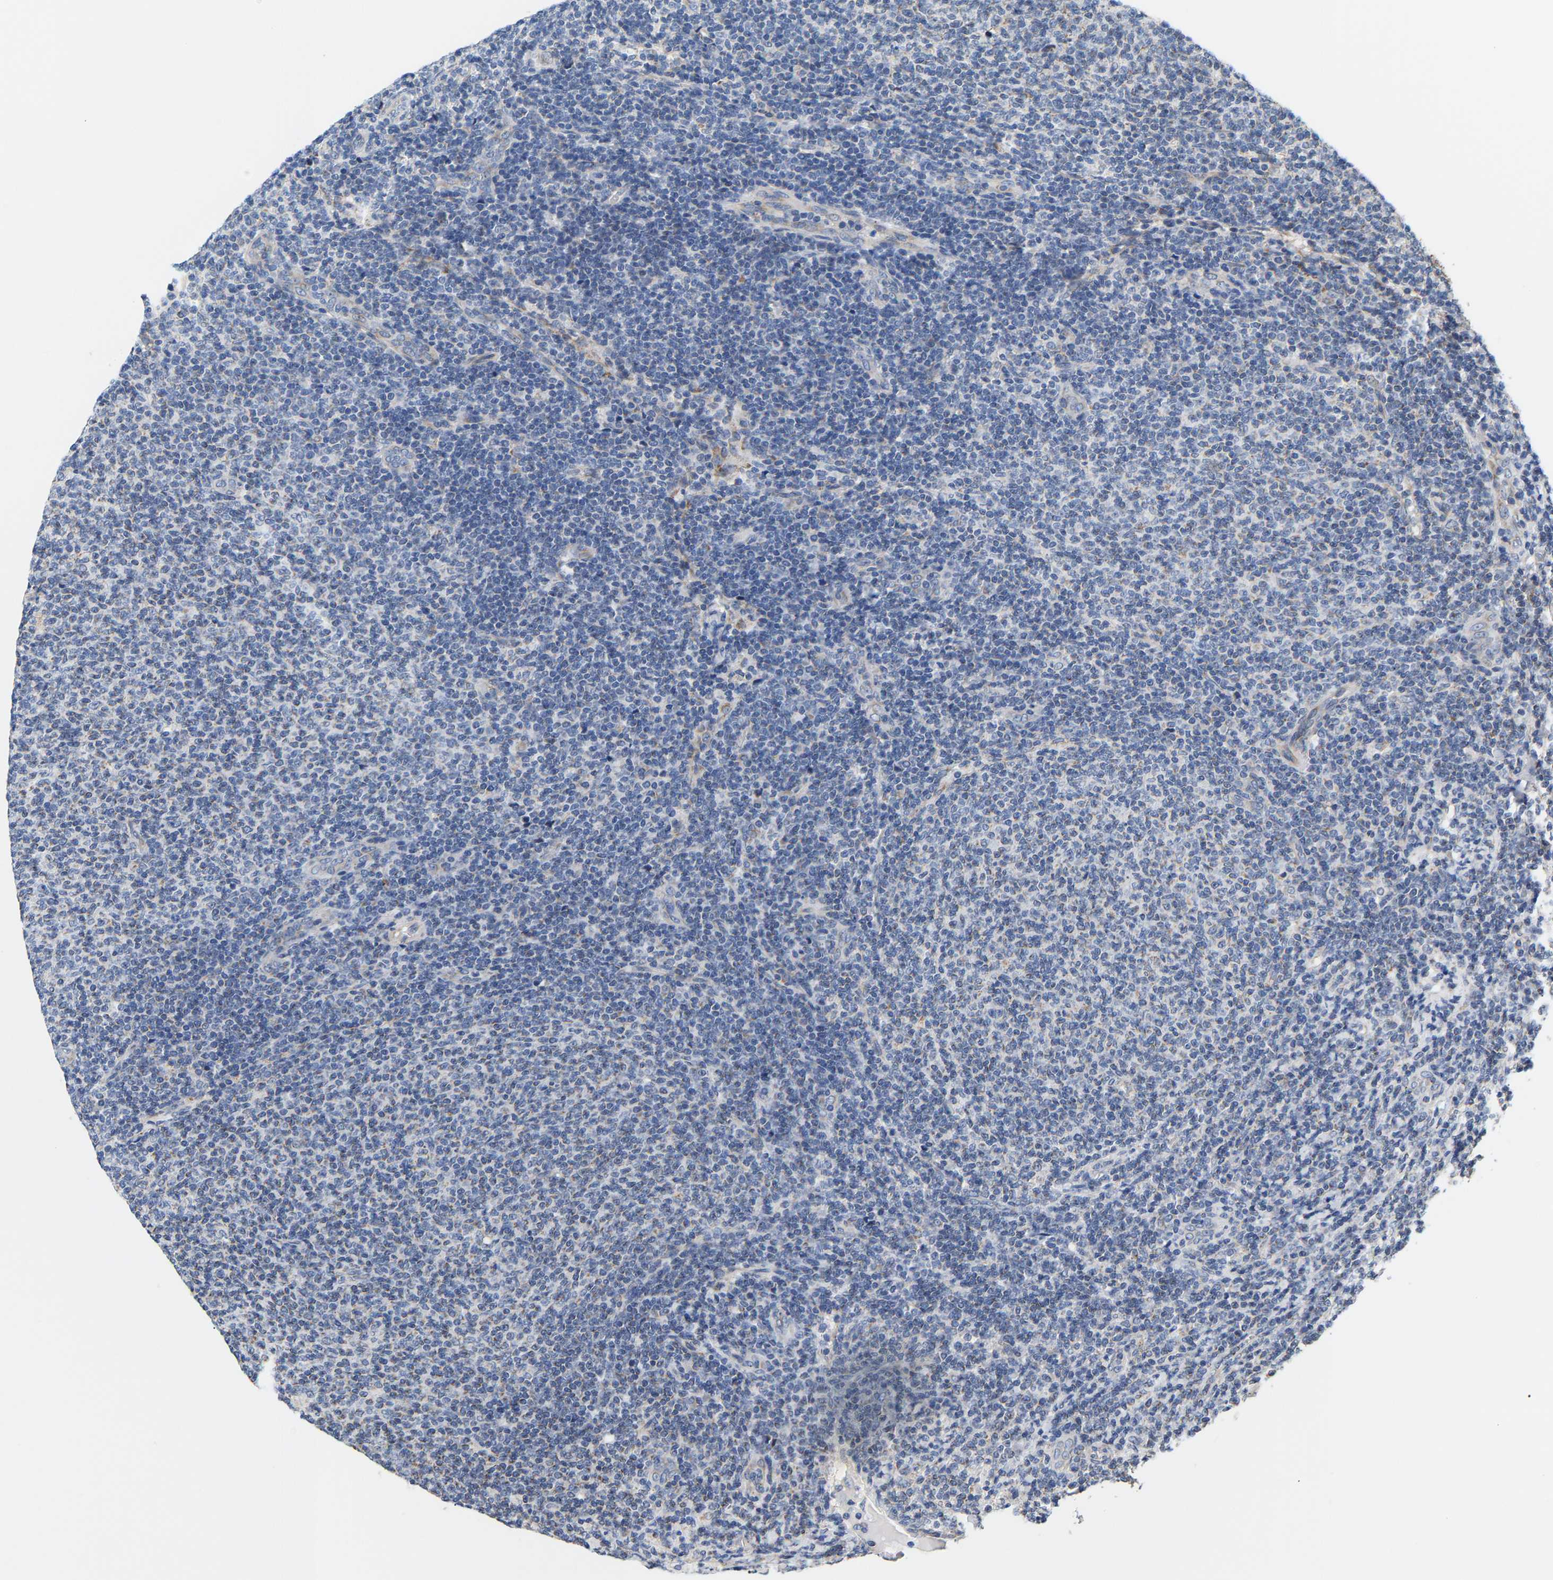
{"staining": {"intensity": "weak", "quantity": "25%-75%", "location": "cytoplasmic/membranous"}, "tissue": "lymphoma", "cell_type": "Tumor cells", "image_type": "cancer", "snomed": [{"axis": "morphology", "description": "Malignant lymphoma, non-Hodgkin's type, Low grade"}, {"axis": "topography", "description": "Lymph node"}], "caption": "Protein expression analysis of human lymphoma reveals weak cytoplasmic/membranous expression in about 25%-75% of tumor cells. Immunohistochemistry (ihc) stains the protein of interest in brown and the nuclei are stained blue.", "gene": "TMEM168", "patient": {"sex": "male", "age": 66}}